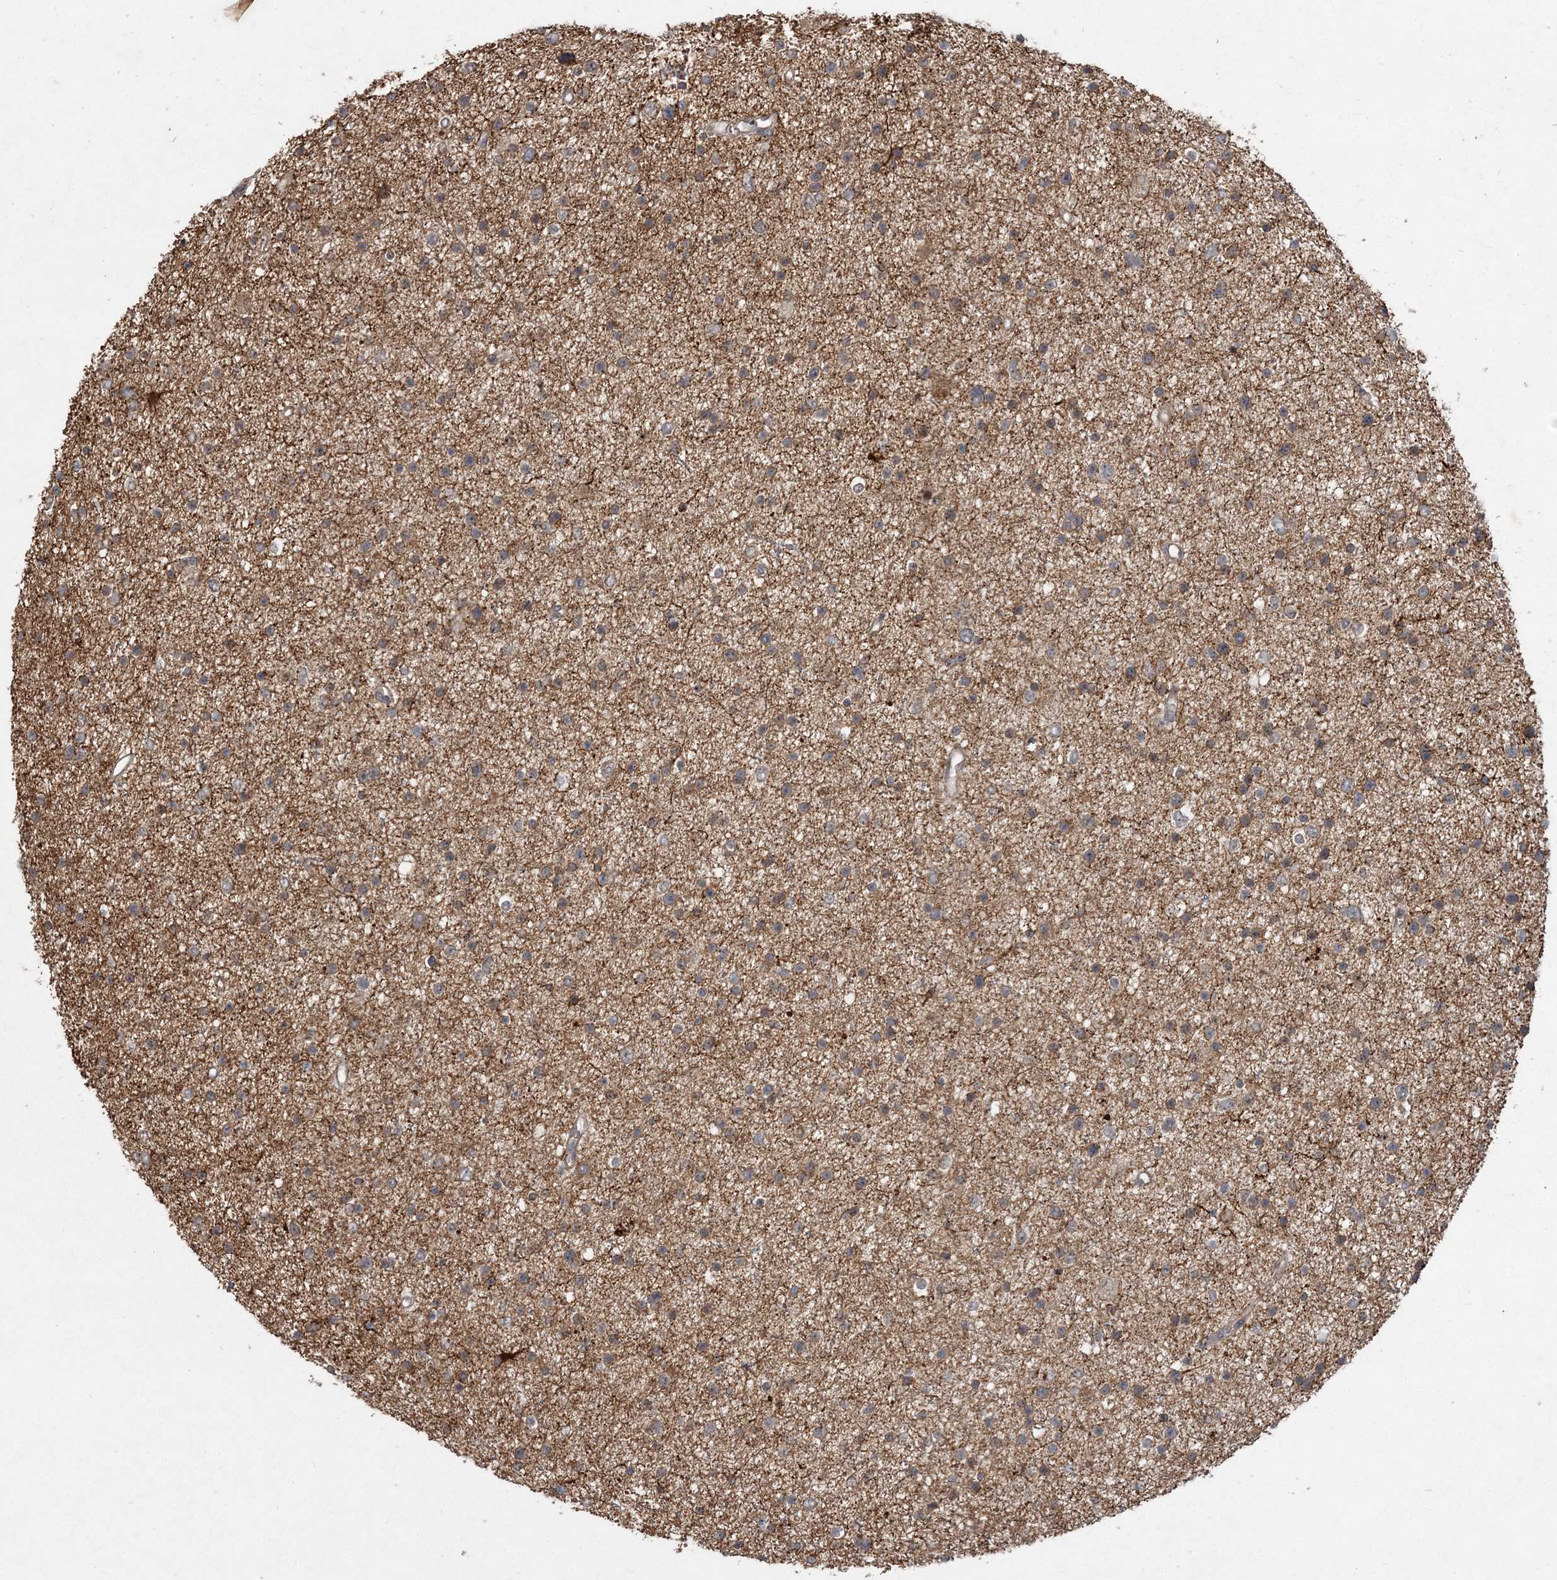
{"staining": {"intensity": "weak", "quantity": ">75%", "location": "cytoplasmic/membranous"}, "tissue": "glioma", "cell_type": "Tumor cells", "image_type": "cancer", "snomed": [{"axis": "morphology", "description": "Glioma, malignant, Low grade"}, {"axis": "topography", "description": "Brain"}], "caption": "DAB immunohistochemical staining of malignant low-grade glioma exhibits weak cytoplasmic/membranous protein staining in approximately >75% of tumor cells. (Stains: DAB in brown, nuclei in blue, Microscopy: brightfield microscopy at high magnification).", "gene": "SPRY1", "patient": {"sex": "female", "age": 37}}